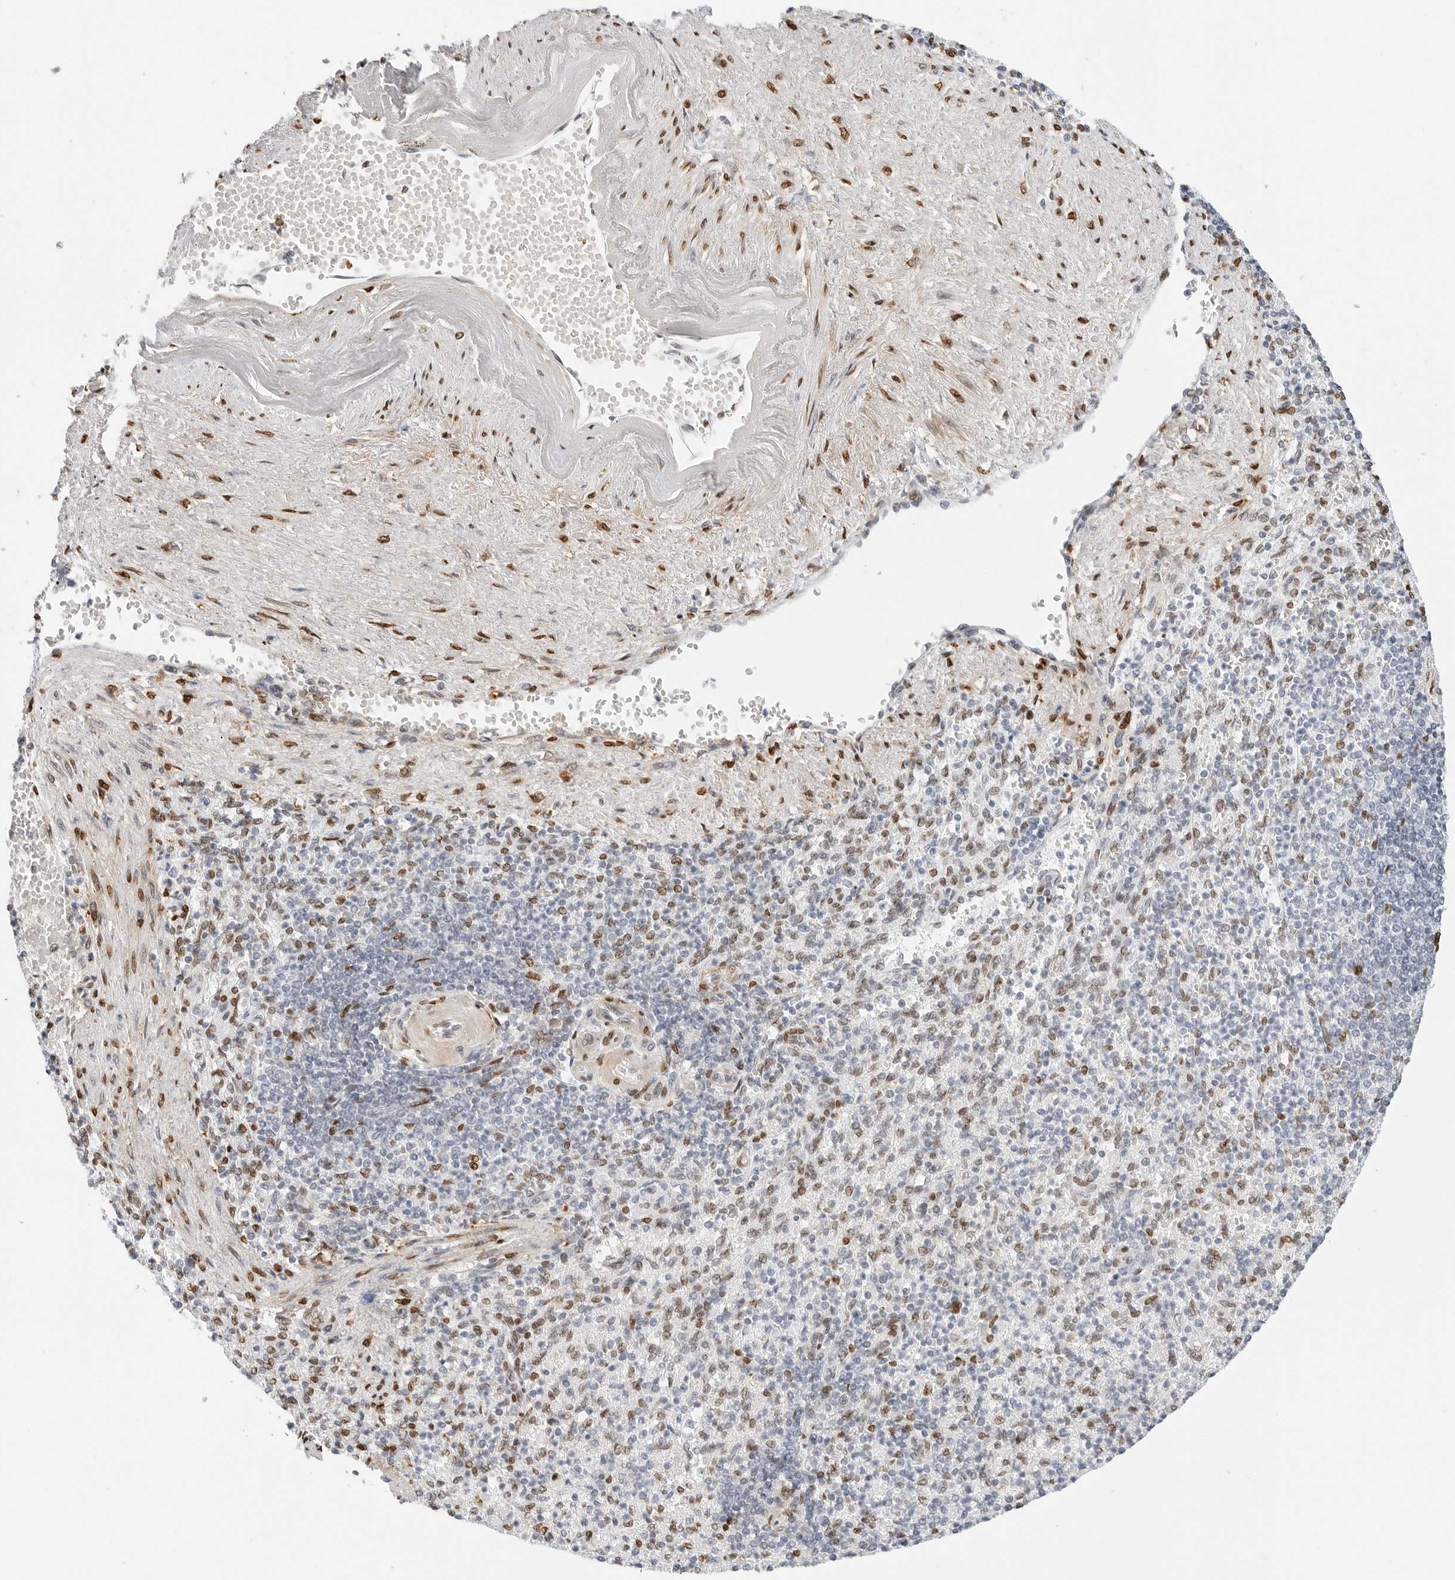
{"staining": {"intensity": "moderate", "quantity": "25%-75%", "location": "nuclear"}, "tissue": "spleen", "cell_type": "Cells in red pulp", "image_type": "normal", "snomed": [{"axis": "morphology", "description": "Normal tissue, NOS"}, {"axis": "topography", "description": "Spleen"}], "caption": "Immunohistochemistry (IHC) histopathology image of benign human spleen stained for a protein (brown), which demonstrates medium levels of moderate nuclear positivity in about 25%-75% of cells in red pulp.", "gene": "SPIDR", "patient": {"sex": "female", "age": 74}}